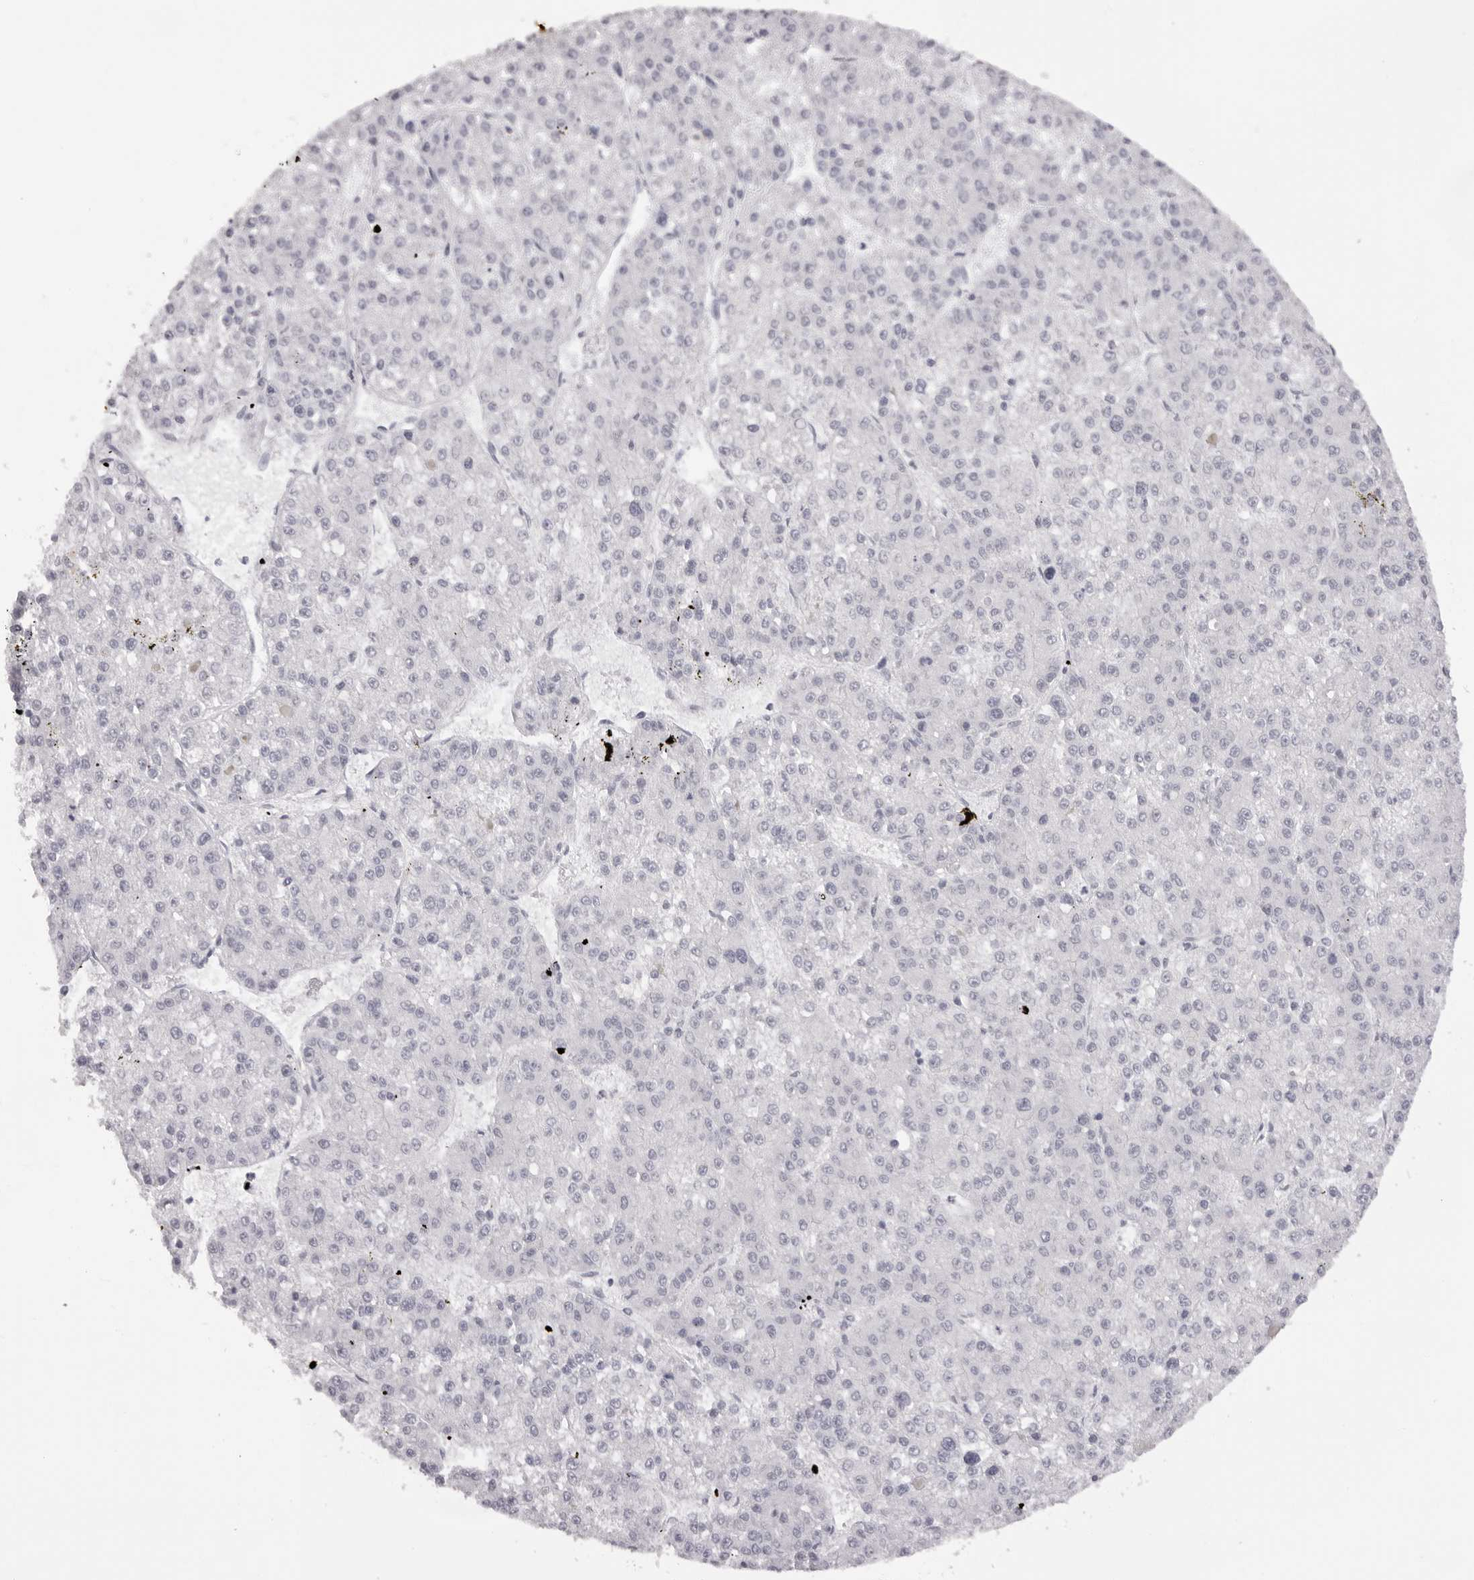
{"staining": {"intensity": "negative", "quantity": "none", "location": "none"}, "tissue": "liver cancer", "cell_type": "Tumor cells", "image_type": "cancer", "snomed": [{"axis": "morphology", "description": "Carcinoma, Hepatocellular, NOS"}, {"axis": "topography", "description": "Liver"}], "caption": "Liver hepatocellular carcinoma was stained to show a protein in brown. There is no significant expression in tumor cells.", "gene": "MAFK", "patient": {"sex": "female", "age": 73}}